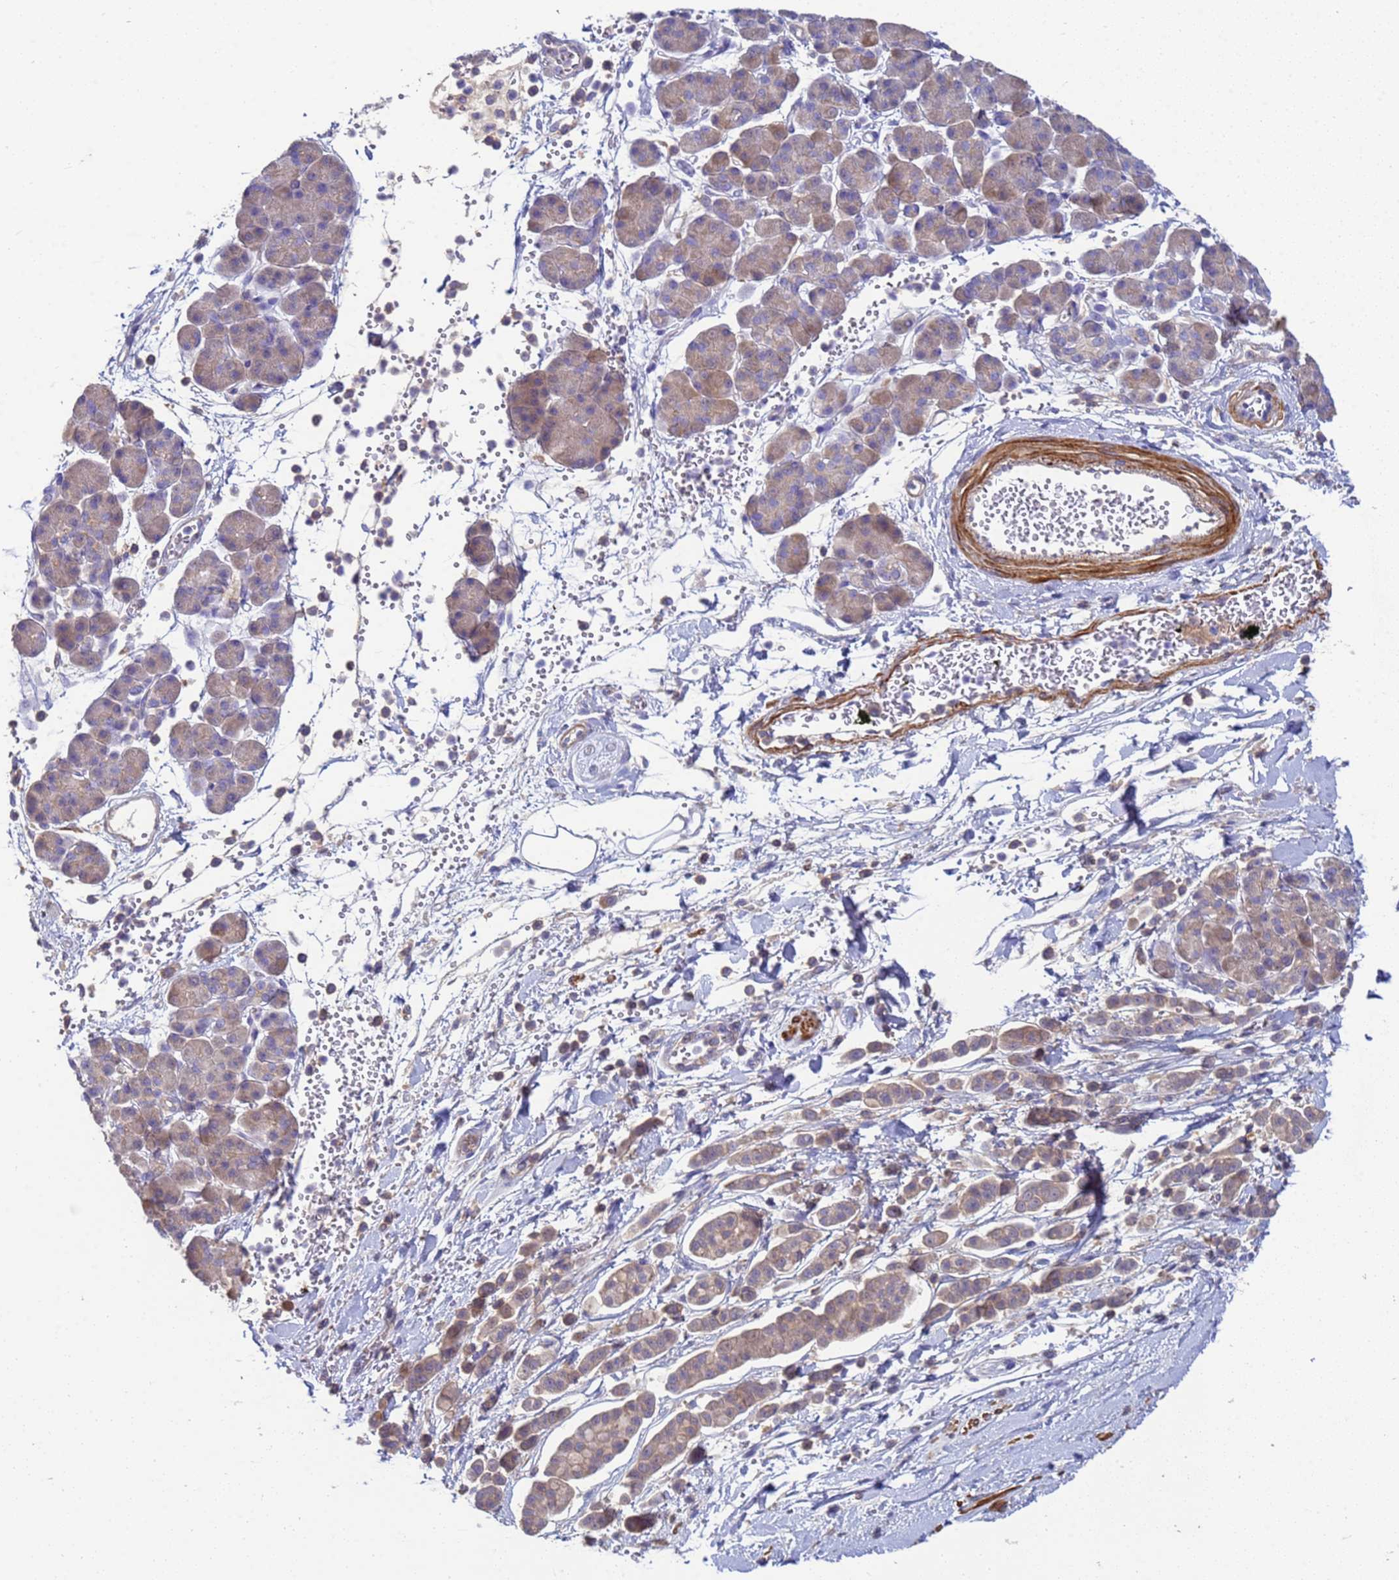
{"staining": {"intensity": "weak", "quantity": "25%-75%", "location": "cytoplasmic/membranous"}, "tissue": "pancreatic cancer", "cell_type": "Tumor cells", "image_type": "cancer", "snomed": [{"axis": "morphology", "description": "Normal tissue, NOS"}, {"axis": "morphology", "description": "Adenocarcinoma, NOS"}, {"axis": "topography", "description": "Pancreas"}], "caption": "The immunohistochemical stain highlights weak cytoplasmic/membranous expression in tumor cells of adenocarcinoma (pancreatic) tissue. The staining was performed using DAB (3,3'-diaminobenzidine) to visualize the protein expression in brown, while the nuclei were stained in blue with hematoxylin (Magnification: 20x).", "gene": "KLHL13", "patient": {"sex": "female", "age": 64}}